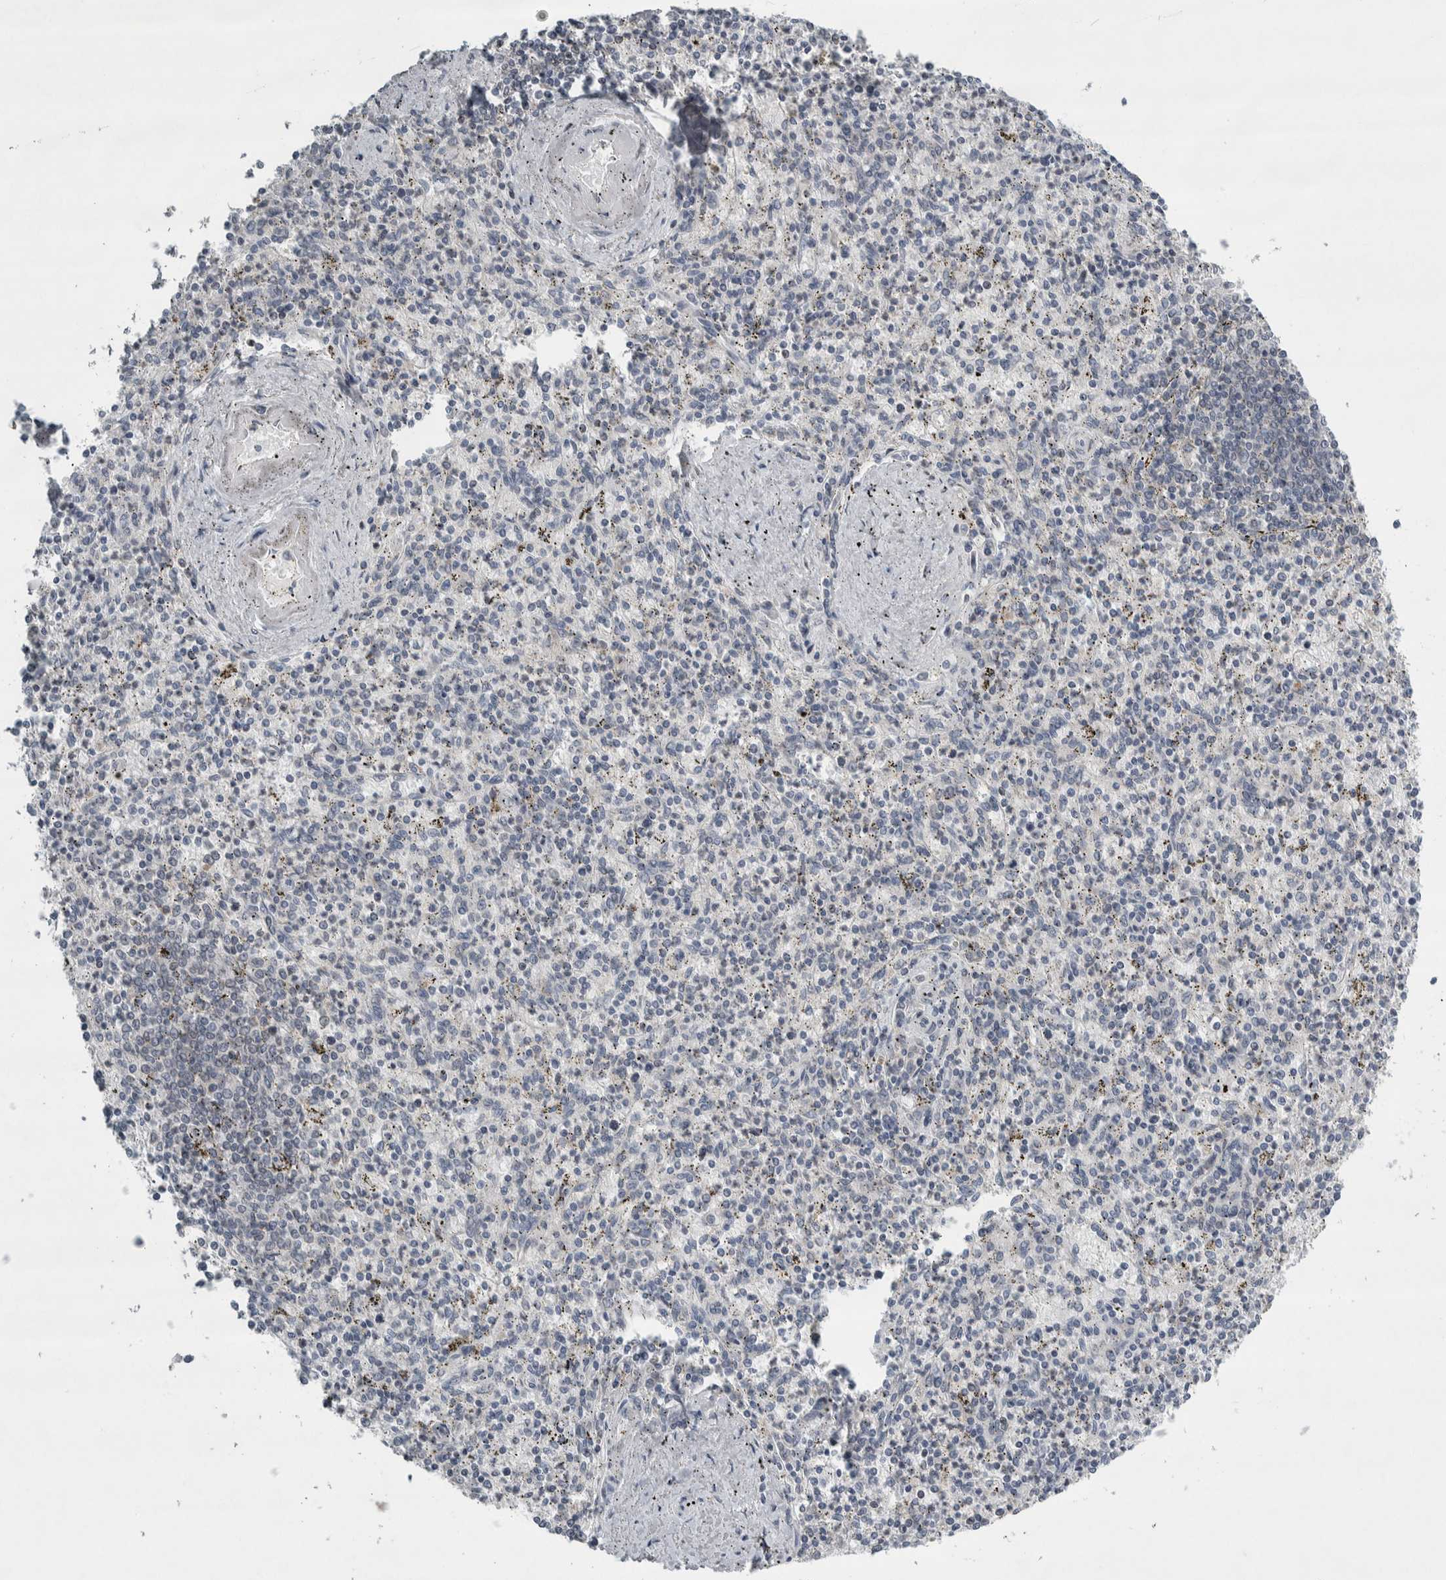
{"staining": {"intensity": "negative", "quantity": "none", "location": "none"}, "tissue": "spleen", "cell_type": "Cells in red pulp", "image_type": "normal", "snomed": [{"axis": "morphology", "description": "Normal tissue, NOS"}, {"axis": "topography", "description": "Spleen"}], "caption": "The micrograph demonstrates no staining of cells in red pulp in normal spleen. (DAB IHC, high magnification).", "gene": "SIGMAR1", "patient": {"sex": "male", "age": 72}}